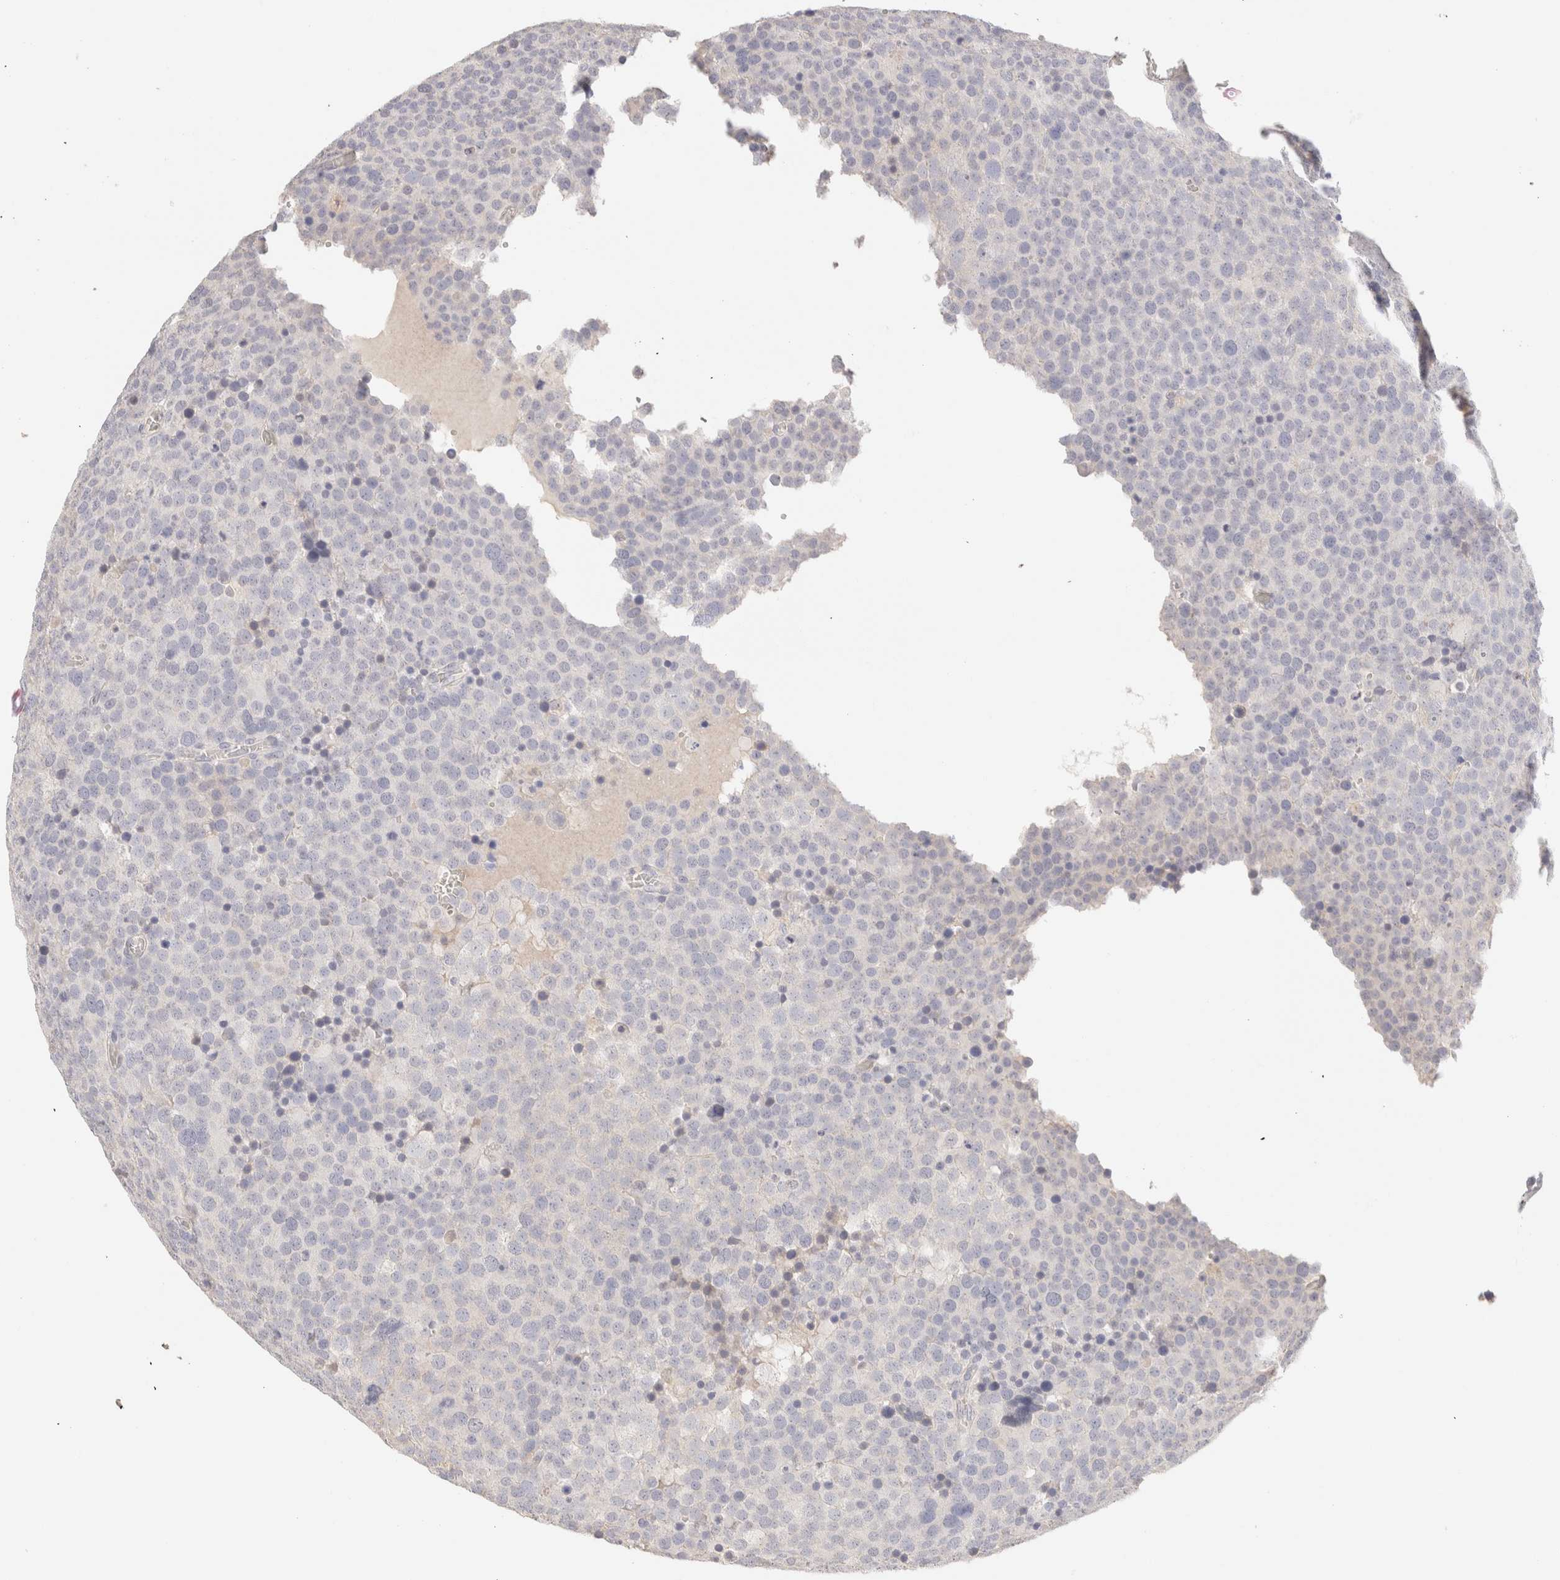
{"staining": {"intensity": "negative", "quantity": "none", "location": "none"}, "tissue": "testis cancer", "cell_type": "Tumor cells", "image_type": "cancer", "snomed": [{"axis": "morphology", "description": "Seminoma, NOS"}, {"axis": "topography", "description": "Testis"}], "caption": "High power microscopy micrograph of an immunohistochemistry (IHC) image of testis cancer, revealing no significant positivity in tumor cells.", "gene": "SCGB2A2", "patient": {"sex": "male", "age": 71}}